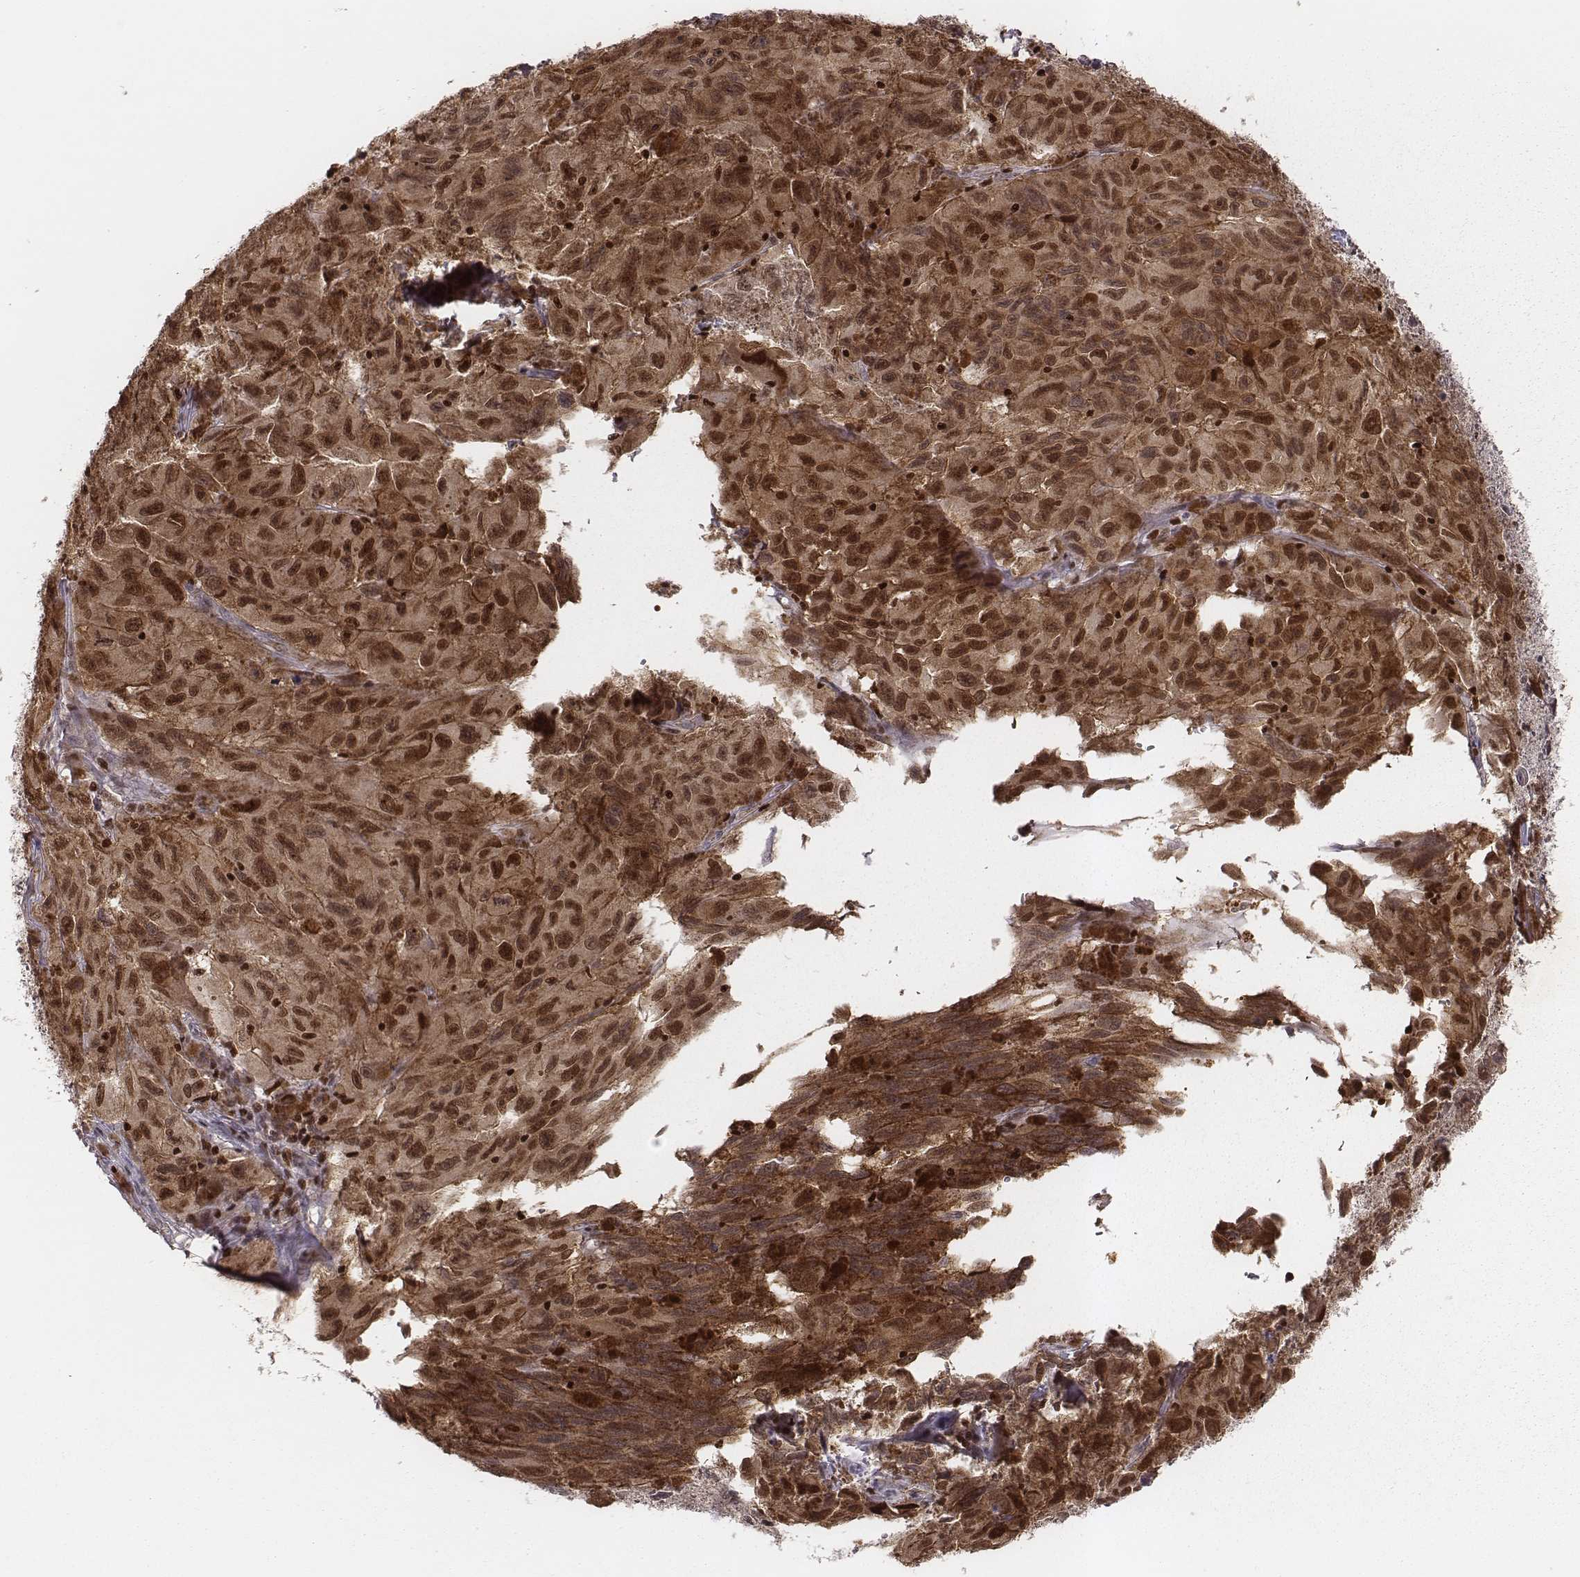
{"staining": {"intensity": "moderate", "quantity": ">75%", "location": "cytoplasmic/membranous,nuclear"}, "tissue": "melanoma", "cell_type": "Tumor cells", "image_type": "cancer", "snomed": [{"axis": "morphology", "description": "Malignant melanoma, NOS"}, {"axis": "topography", "description": "Vulva, labia, clitoris and Bartholin´s gland, NO"}], "caption": "Immunohistochemistry (IHC) micrograph of neoplastic tissue: melanoma stained using immunohistochemistry exhibits medium levels of moderate protein expression localized specifically in the cytoplasmic/membranous and nuclear of tumor cells, appearing as a cytoplasmic/membranous and nuclear brown color.", "gene": "WDR59", "patient": {"sex": "female", "age": 75}}